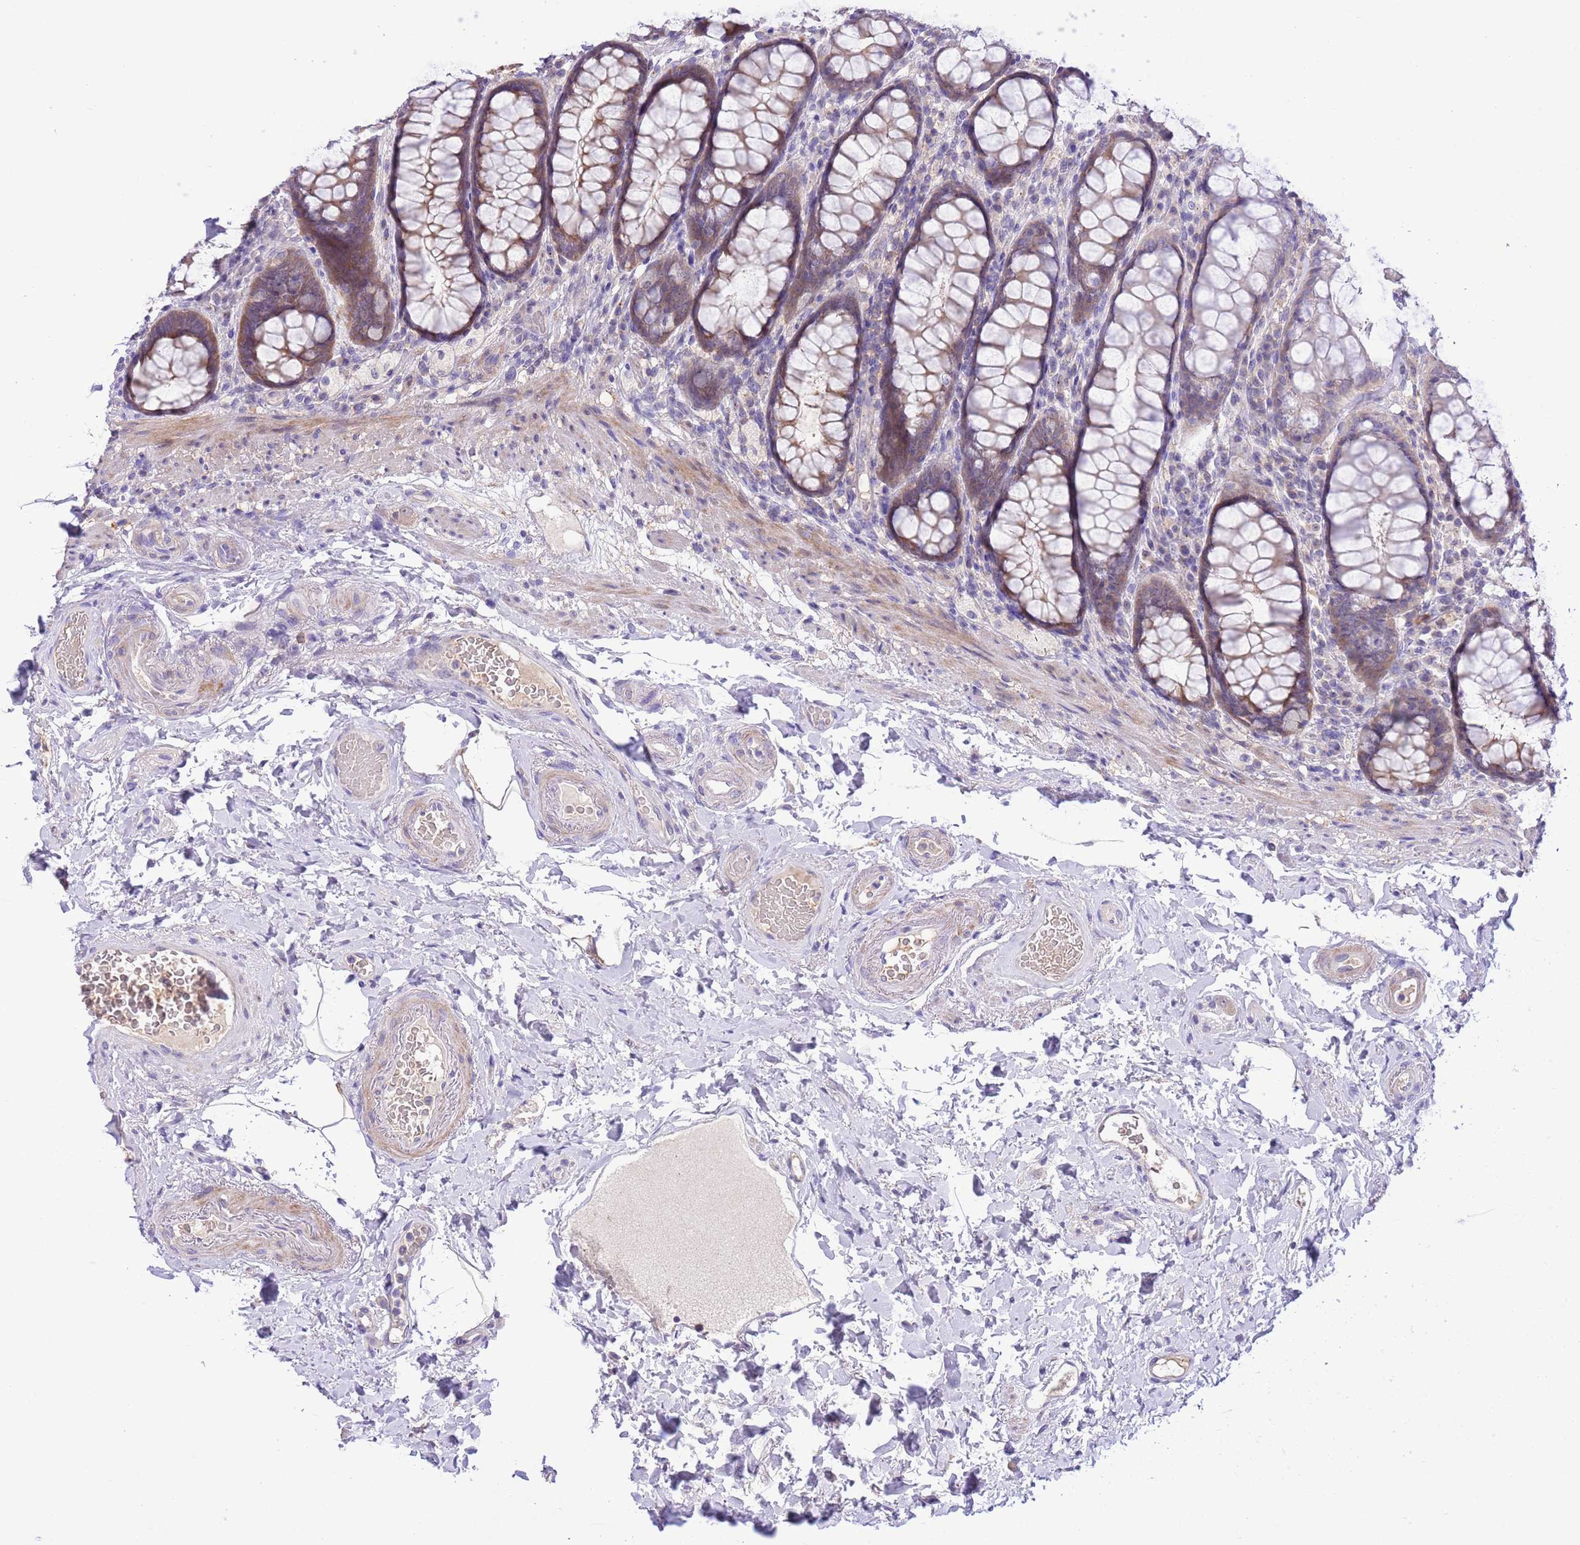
{"staining": {"intensity": "moderate", "quantity": "25%-75%", "location": "cytoplasmic/membranous"}, "tissue": "rectum", "cell_type": "Glandular cells", "image_type": "normal", "snomed": [{"axis": "morphology", "description": "Normal tissue, NOS"}, {"axis": "topography", "description": "Rectum"}], "caption": "Immunohistochemical staining of unremarkable rectum displays moderate cytoplasmic/membranous protein expression in about 25%-75% of glandular cells.", "gene": "PRR32", "patient": {"sex": "male", "age": 83}}